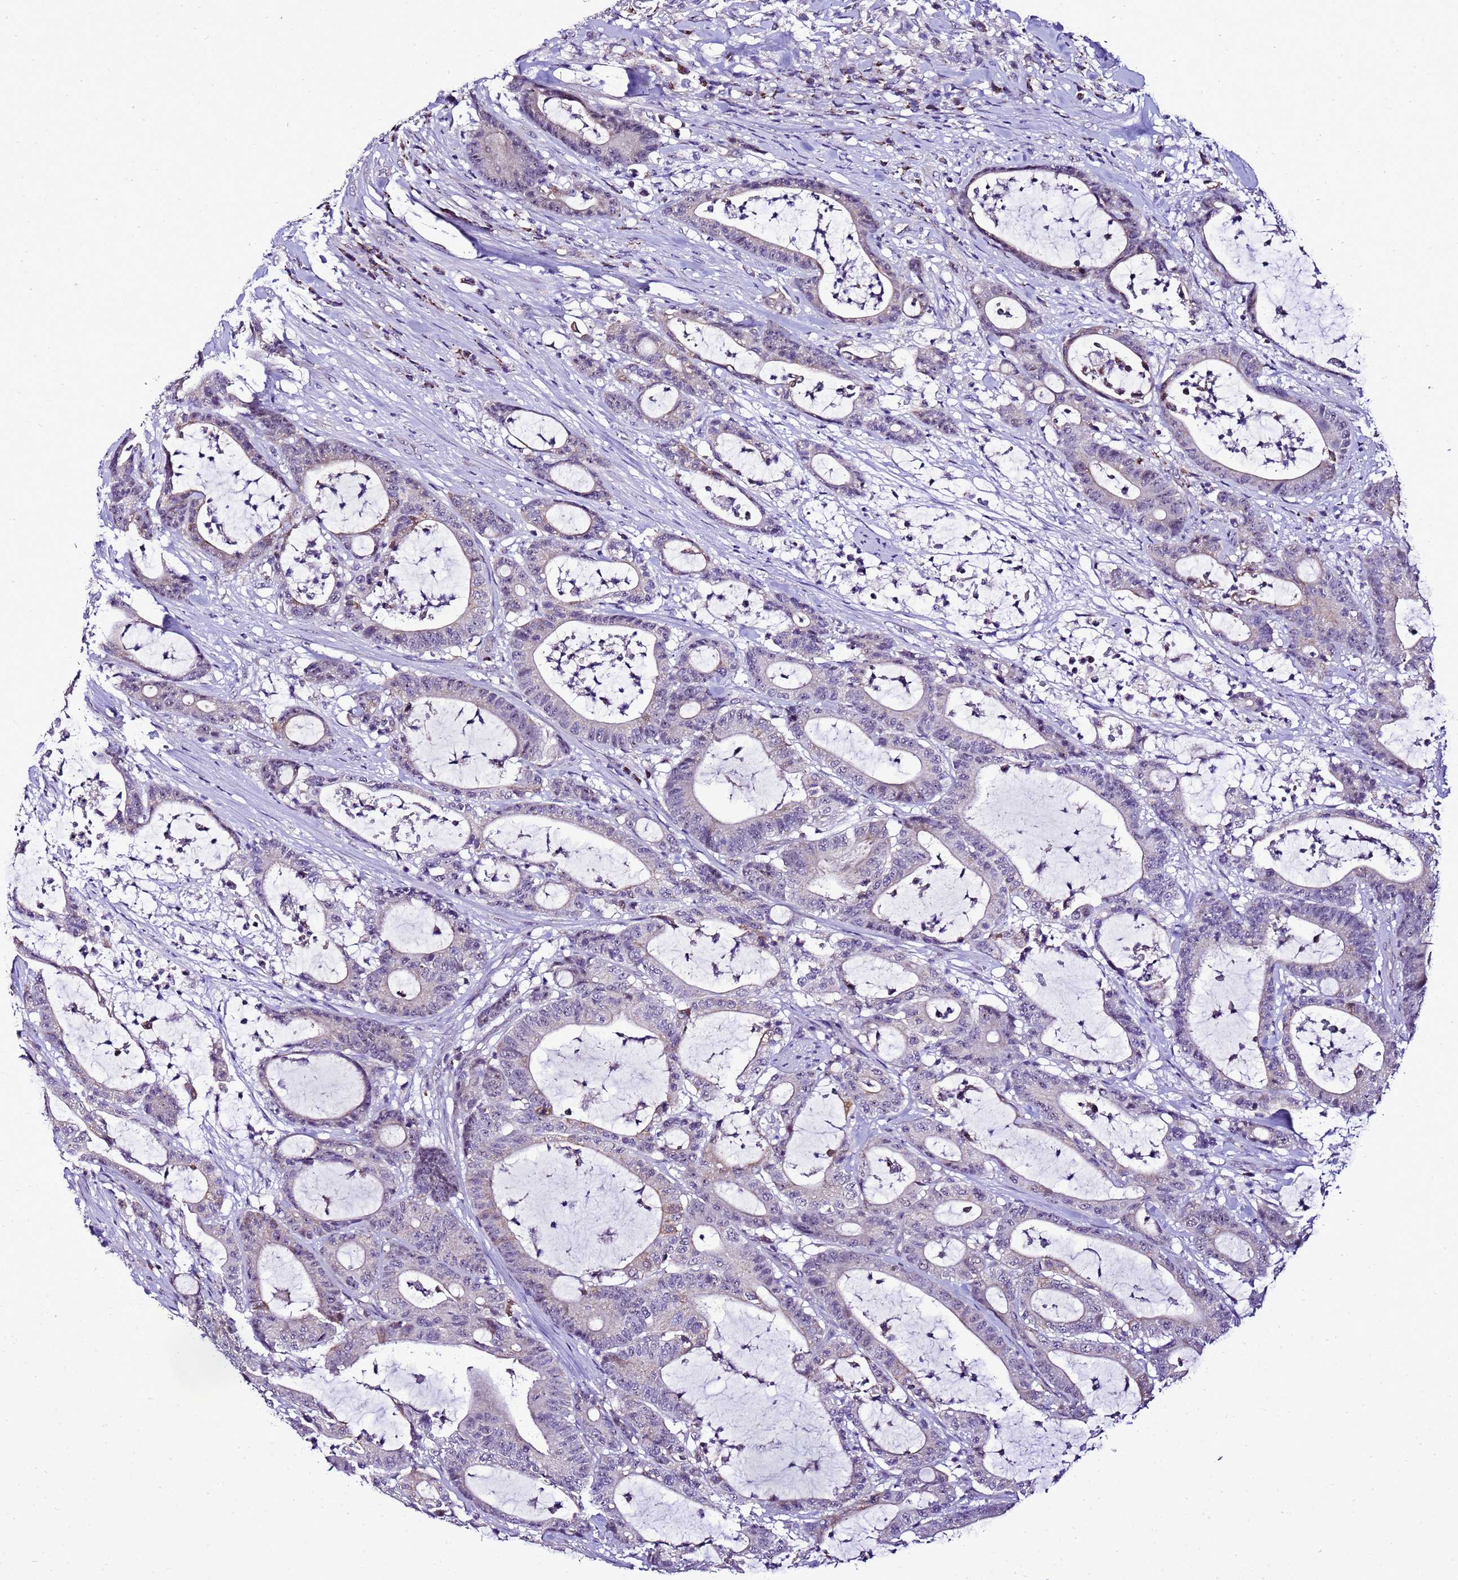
{"staining": {"intensity": "negative", "quantity": "none", "location": "none"}, "tissue": "colorectal cancer", "cell_type": "Tumor cells", "image_type": "cancer", "snomed": [{"axis": "morphology", "description": "Adenocarcinoma, NOS"}, {"axis": "topography", "description": "Colon"}], "caption": "Immunohistochemistry (IHC) micrograph of neoplastic tissue: human colorectal adenocarcinoma stained with DAB (3,3'-diaminobenzidine) shows no significant protein staining in tumor cells. Nuclei are stained in blue.", "gene": "DPH6", "patient": {"sex": "female", "age": 84}}